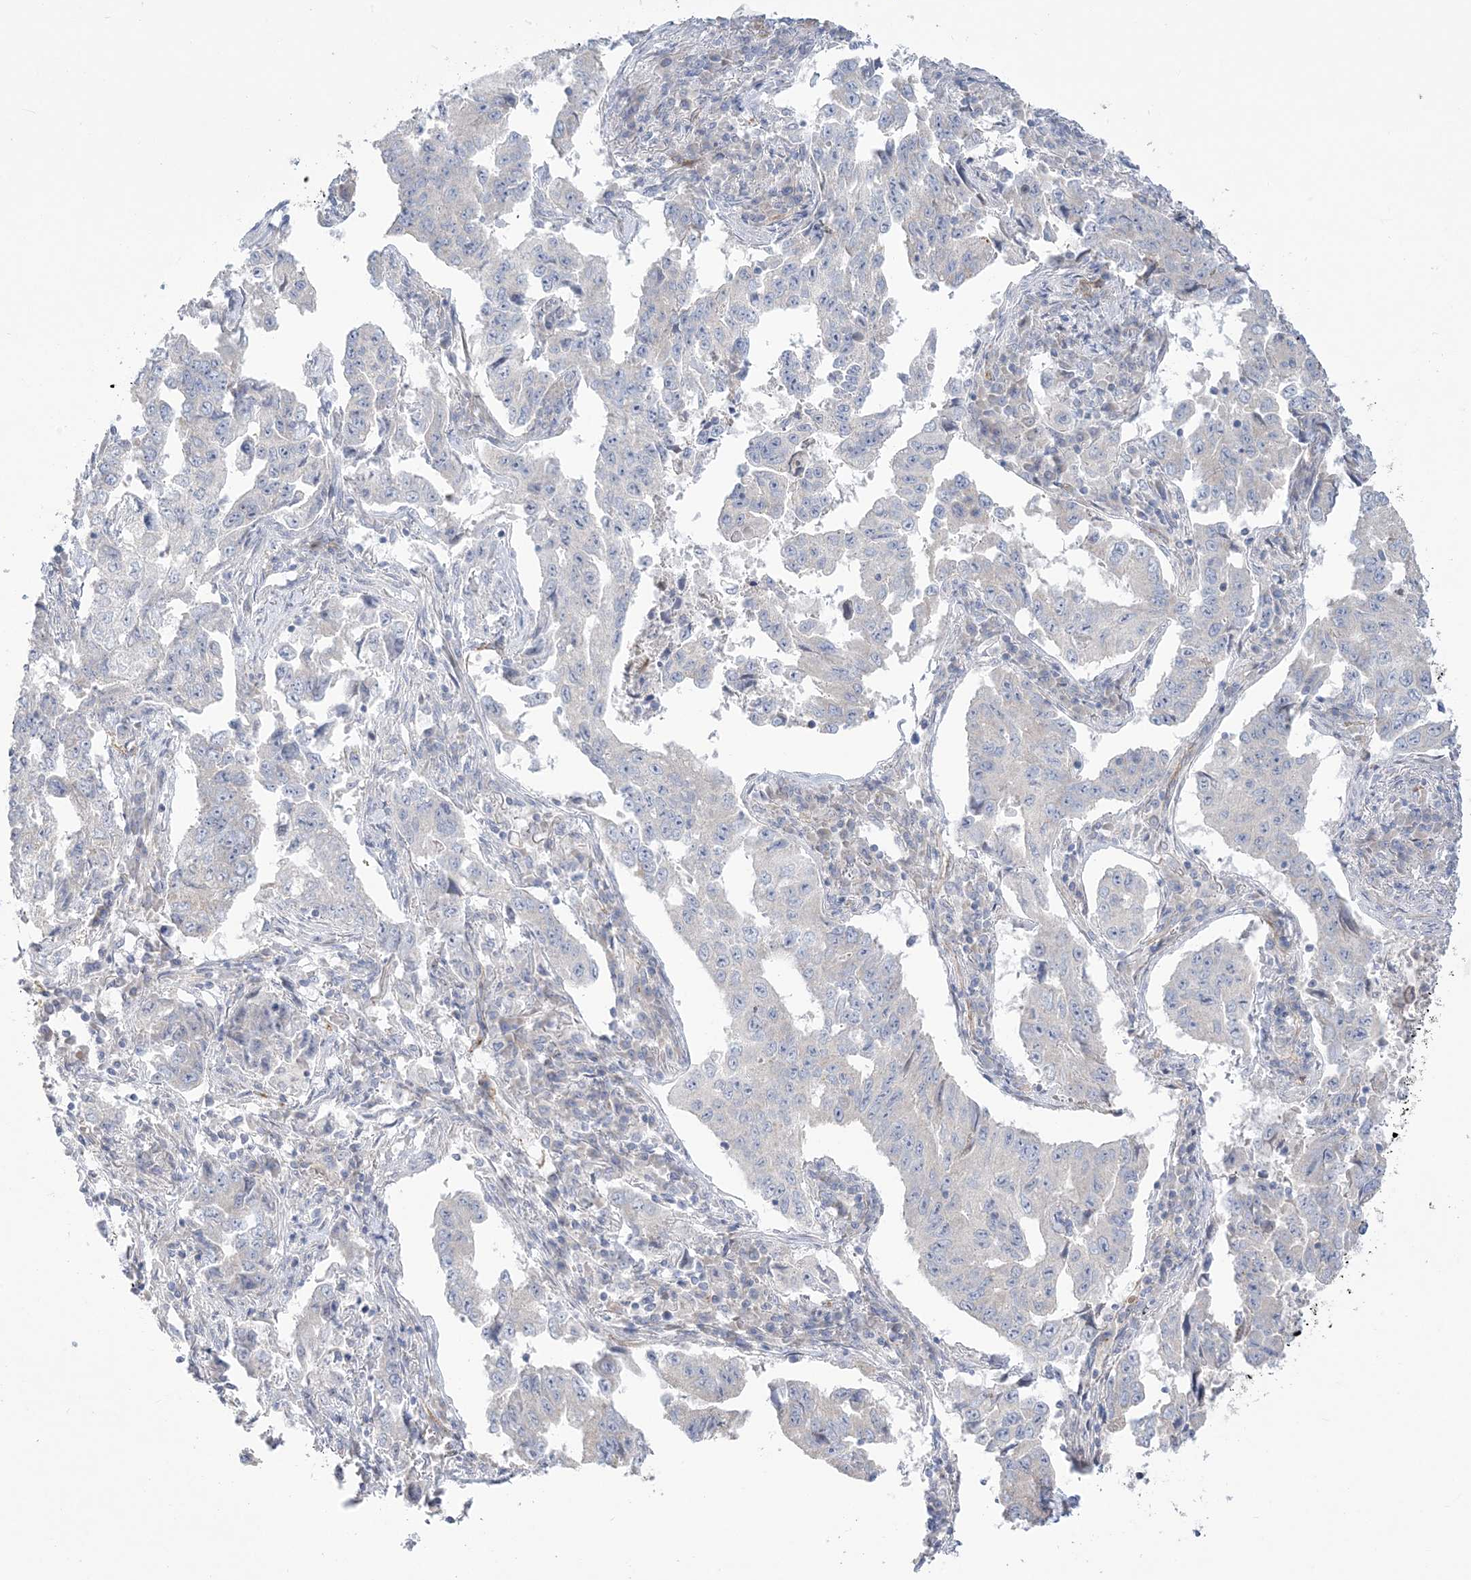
{"staining": {"intensity": "negative", "quantity": "none", "location": "none"}, "tissue": "lung cancer", "cell_type": "Tumor cells", "image_type": "cancer", "snomed": [{"axis": "morphology", "description": "Adenocarcinoma, NOS"}, {"axis": "topography", "description": "Lung"}], "caption": "Immunohistochemistry photomicrograph of neoplastic tissue: lung cancer stained with DAB exhibits no significant protein staining in tumor cells. The staining was performed using DAB to visualize the protein expression in brown, while the nuclei were stained in blue with hematoxylin (Magnification: 20x).", "gene": "FARSB", "patient": {"sex": "female", "age": 51}}